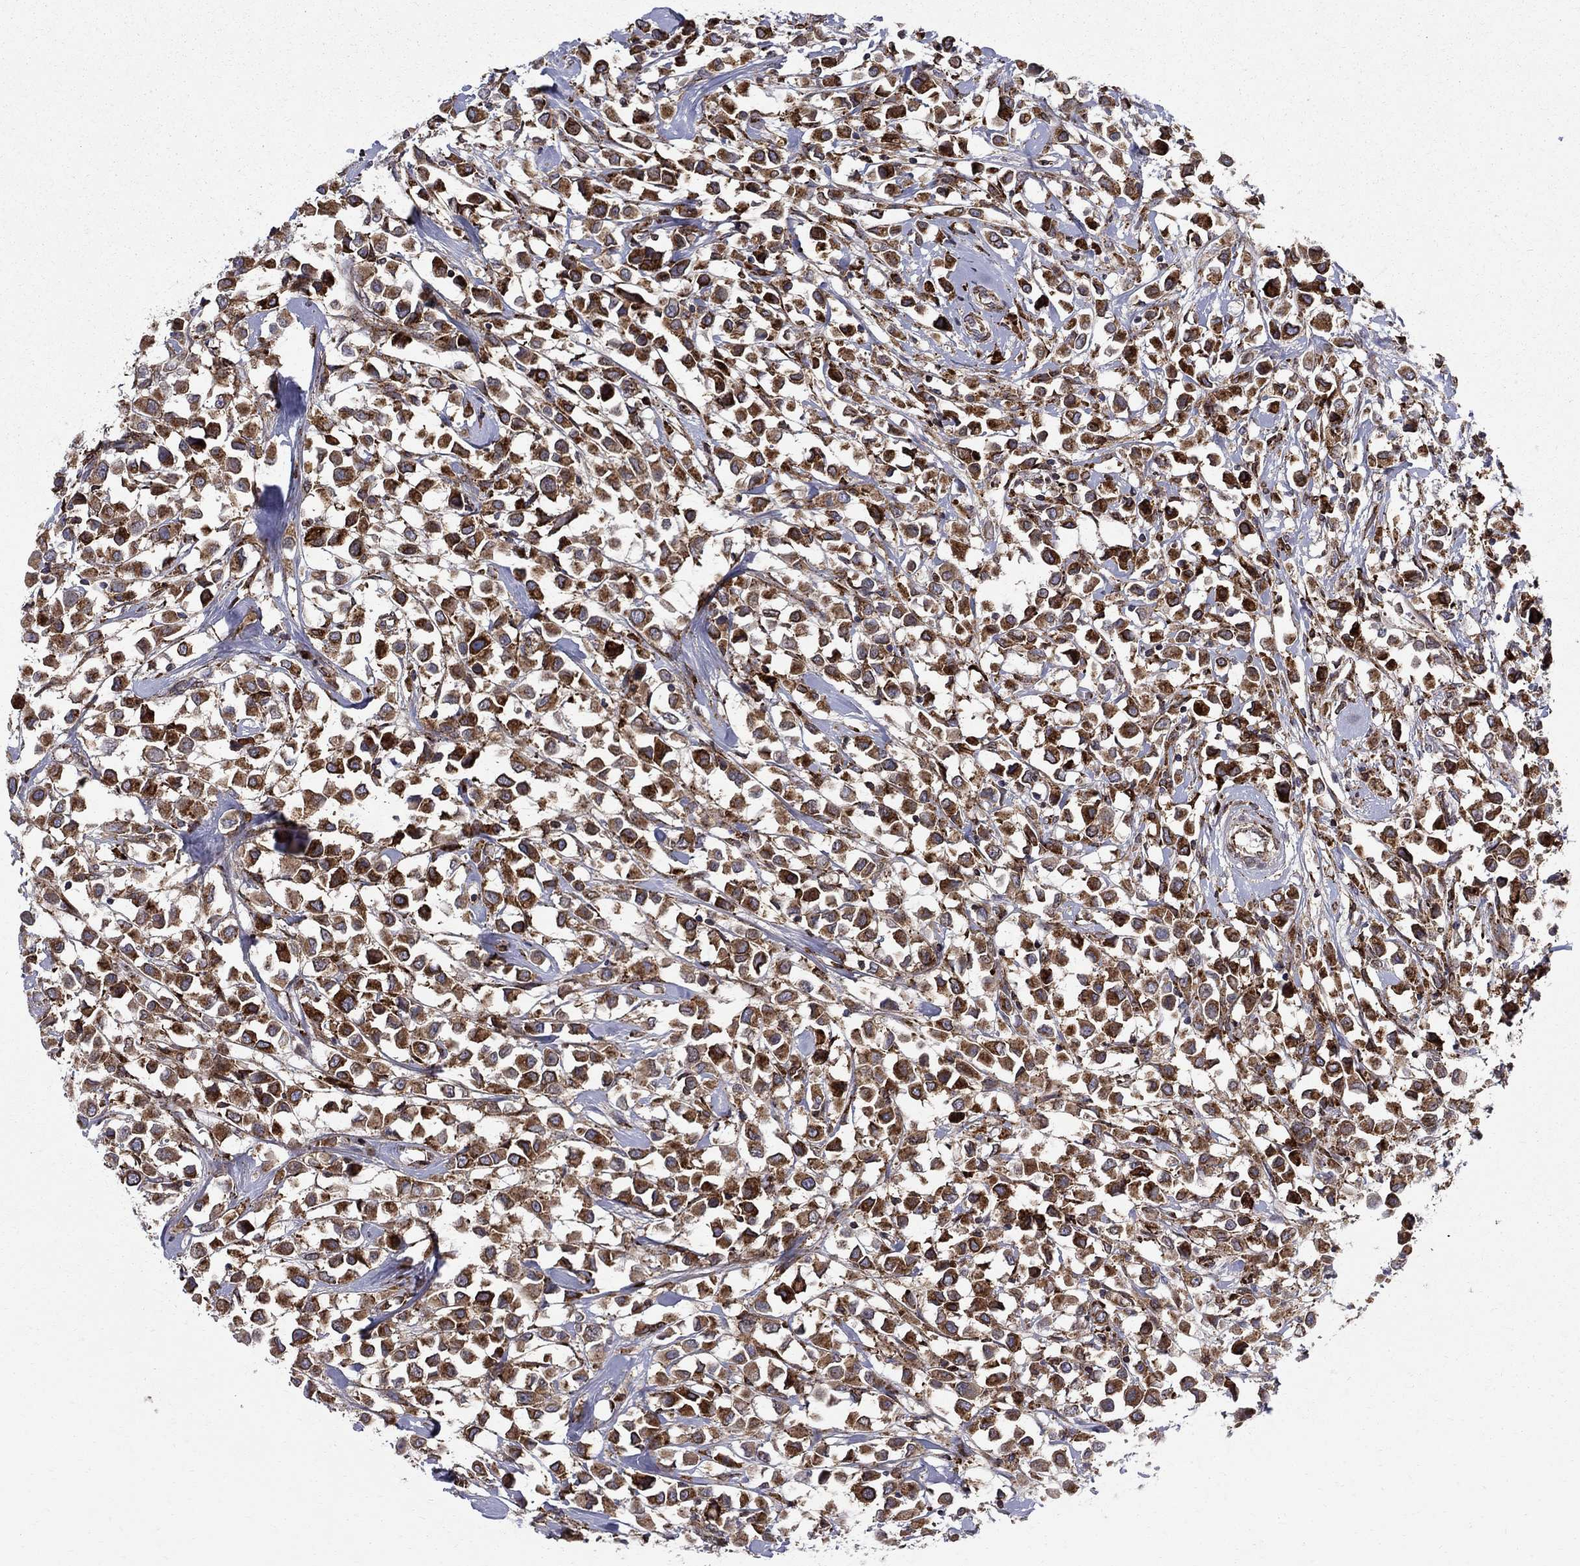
{"staining": {"intensity": "strong", "quantity": ">75%", "location": "cytoplasmic/membranous"}, "tissue": "breast cancer", "cell_type": "Tumor cells", "image_type": "cancer", "snomed": [{"axis": "morphology", "description": "Duct carcinoma"}, {"axis": "topography", "description": "Breast"}], "caption": "Intraductal carcinoma (breast) tissue reveals strong cytoplasmic/membranous expression in approximately >75% of tumor cells, visualized by immunohistochemistry.", "gene": "CAB39L", "patient": {"sex": "female", "age": 61}}